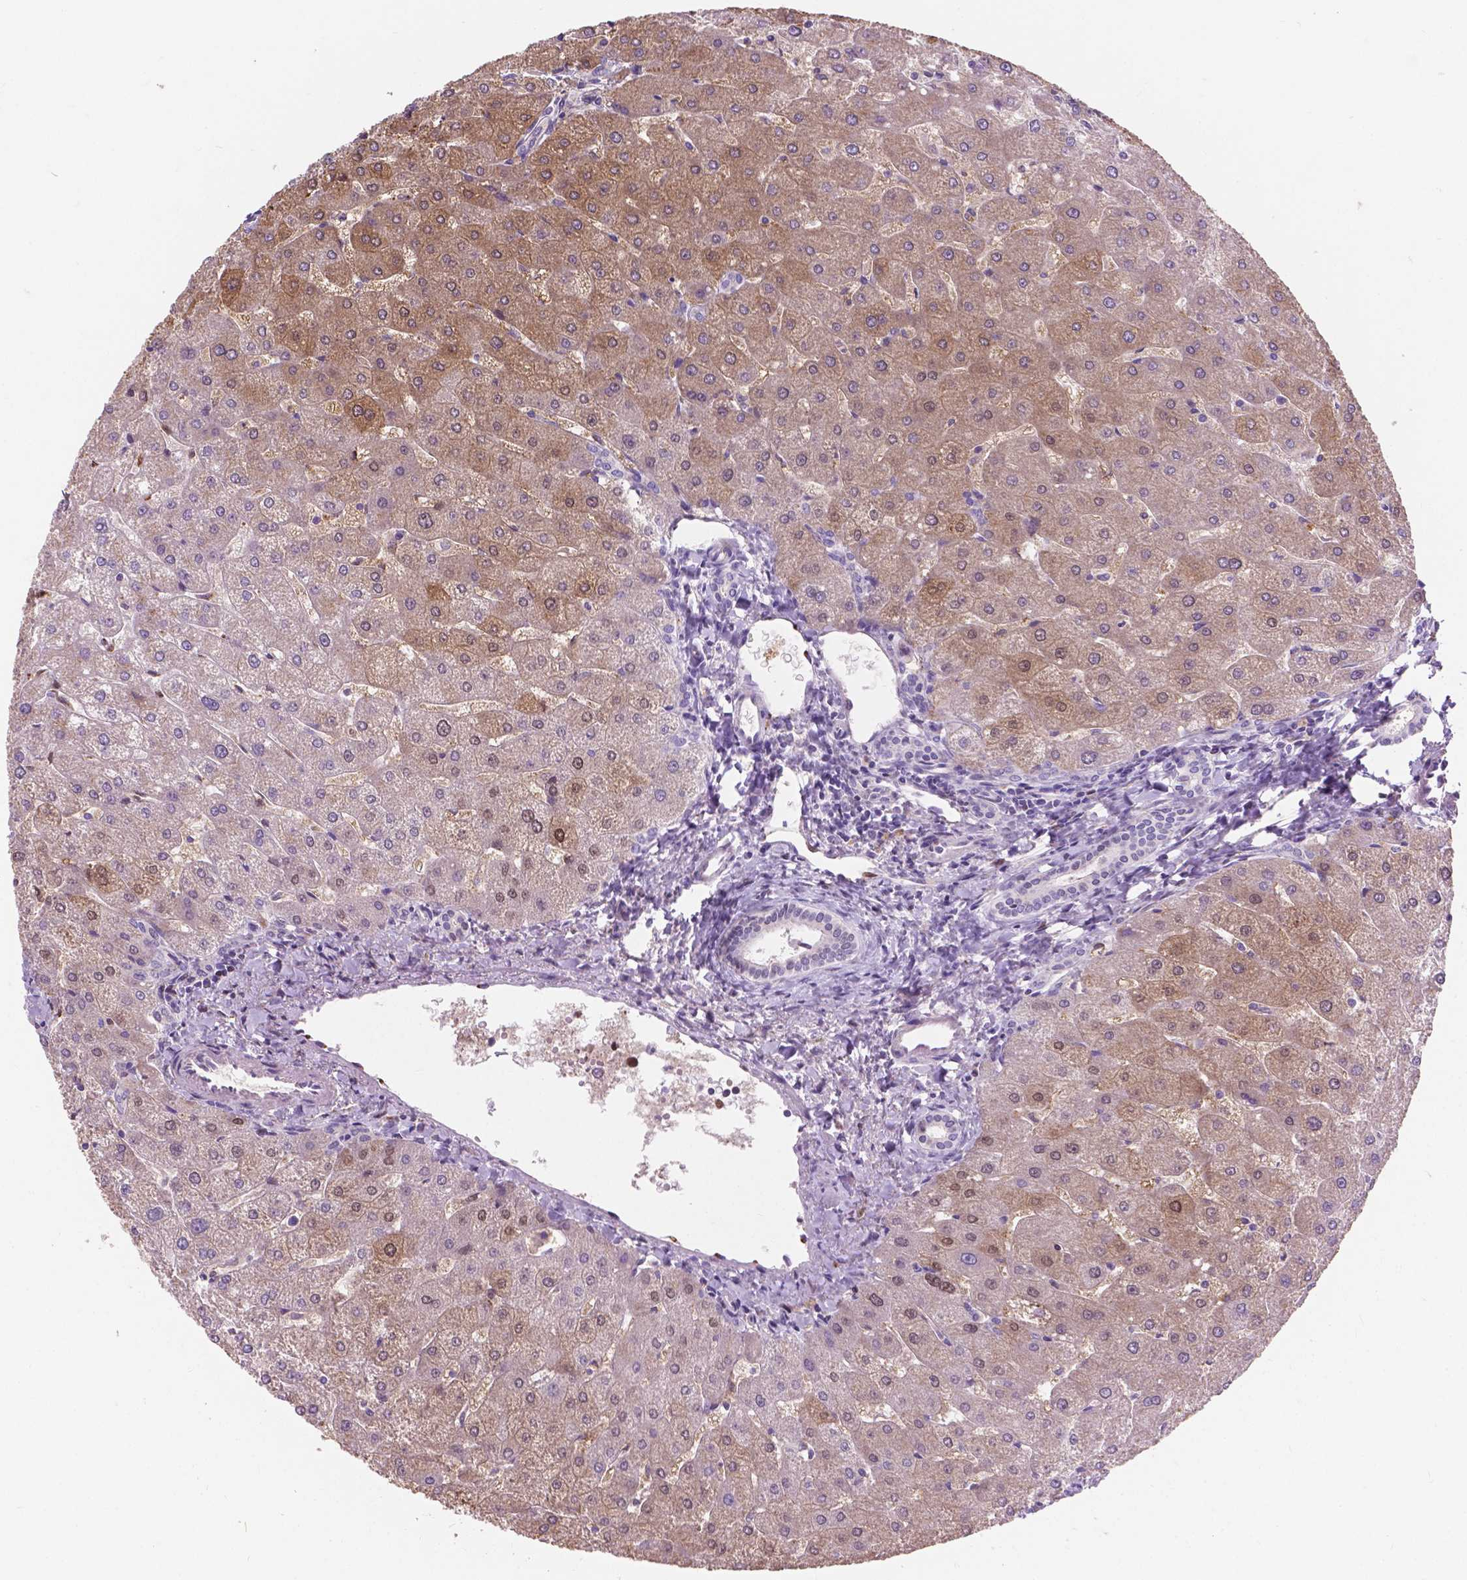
{"staining": {"intensity": "negative", "quantity": "none", "location": "none"}, "tissue": "liver", "cell_type": "Cholangiocytes", "image_type": "normal", "snomed": [{"axis": "morphology", "description": "Normal tissue, NOS"}, {"axis": "topography", "description": "Liver"}], "caption": "Immunohistochemical staining of unremarkable human liver reveals no significant expression in cholangiocytes.", "gene": "NOXO1", "patient": {"sex": "male", "age": 67}}